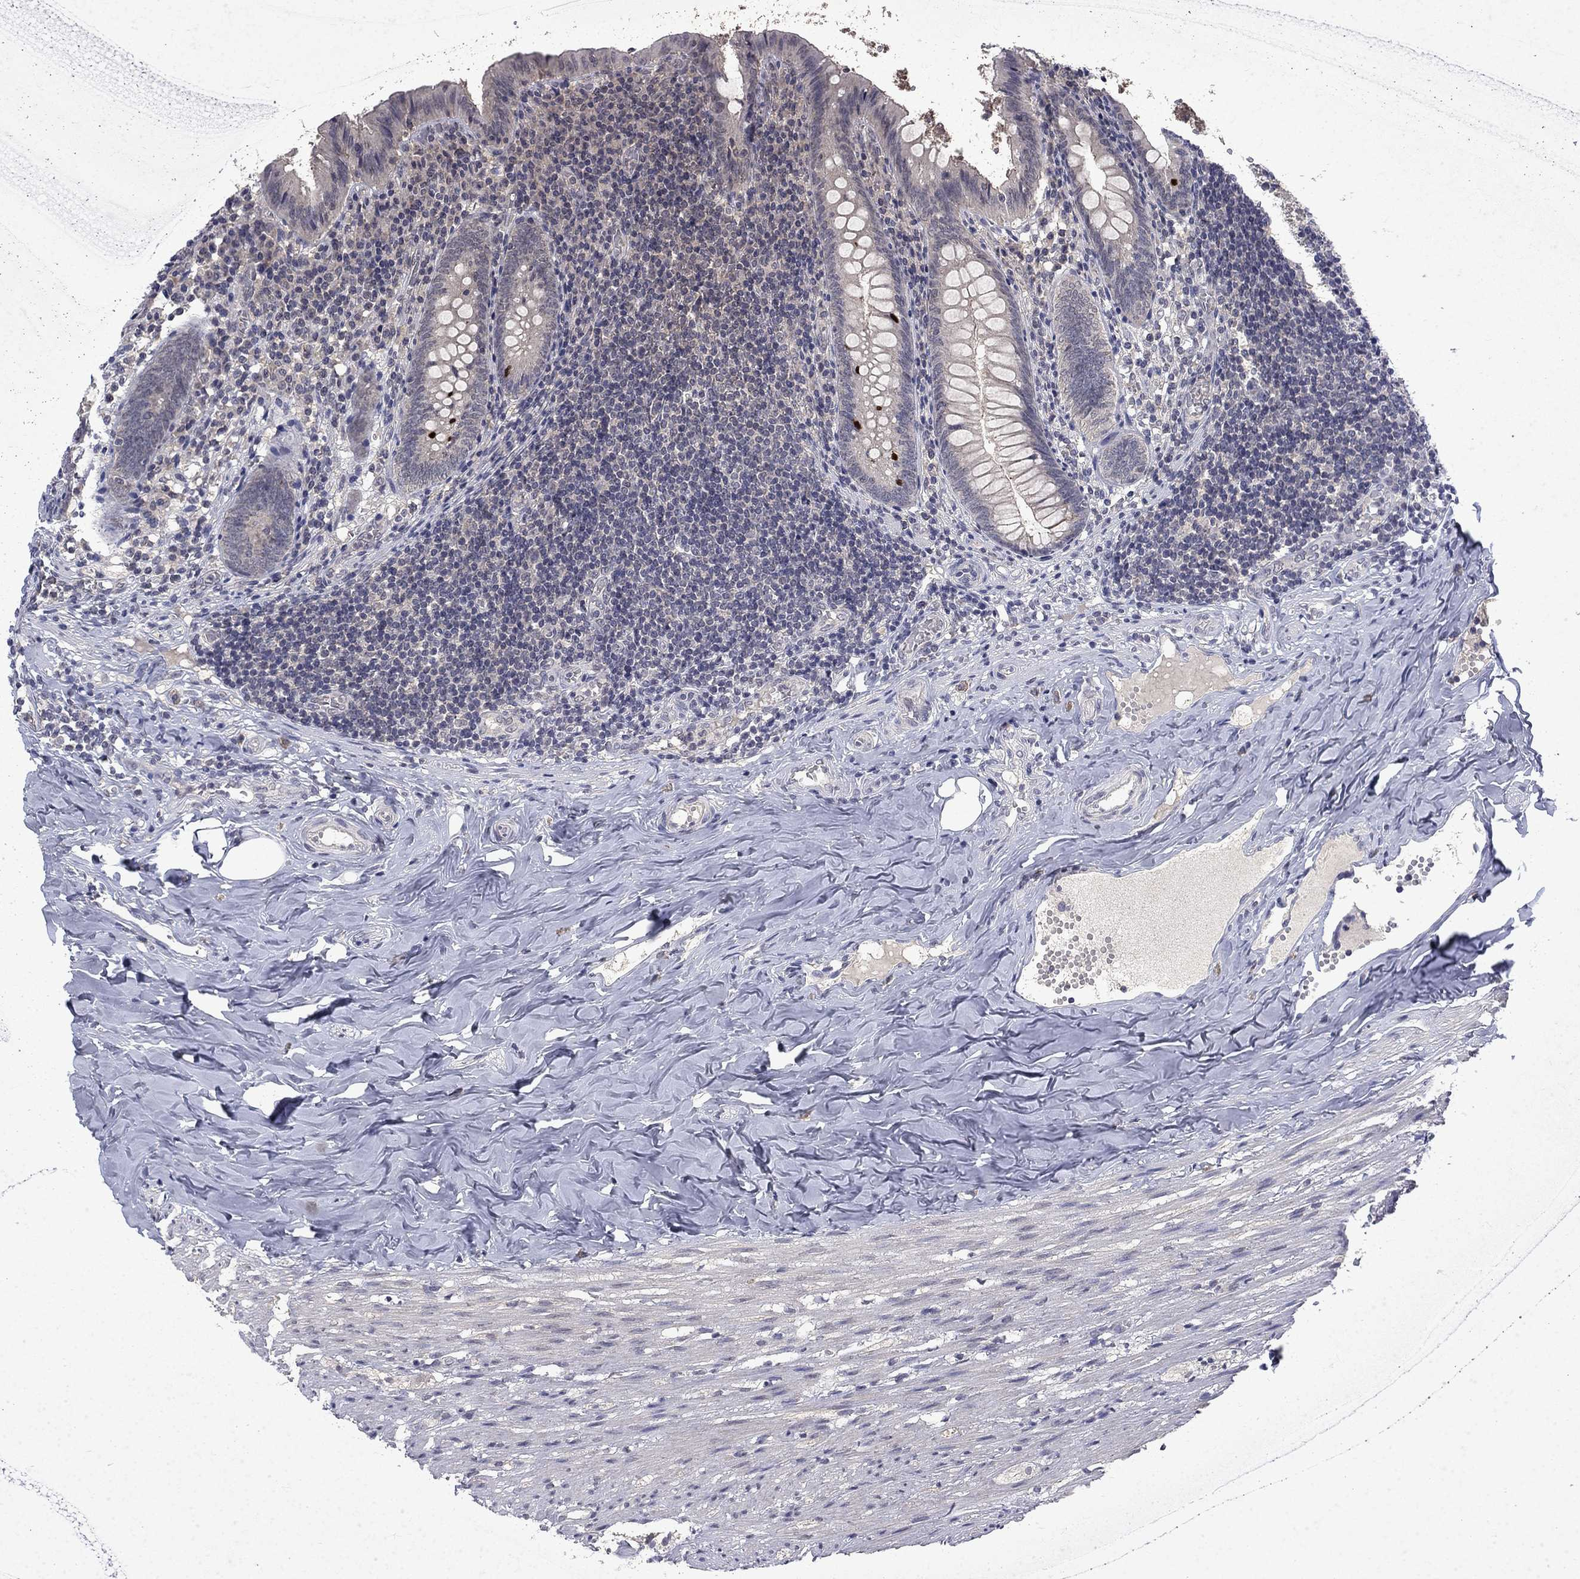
{"staining": {"intensity": "strong", "quantity": "<25%", "location": "cytoplasmic/membranous"}, "tissue": "appendix", "cell_type": "Glandular cells", "image_type": "normal", "snomed": [{"axis": "morphology", "description": "Normal tissue, NOS"}, {"axis": "topography", "description": "Appendix"}], "caption": "A photomicrograph of human appendix stained for a protein demonstrates strong cytoplasmic/membranous brown staining in glandular cells.", "gene": "CHAT", "patient": {"sex": "female", "age": 23}}